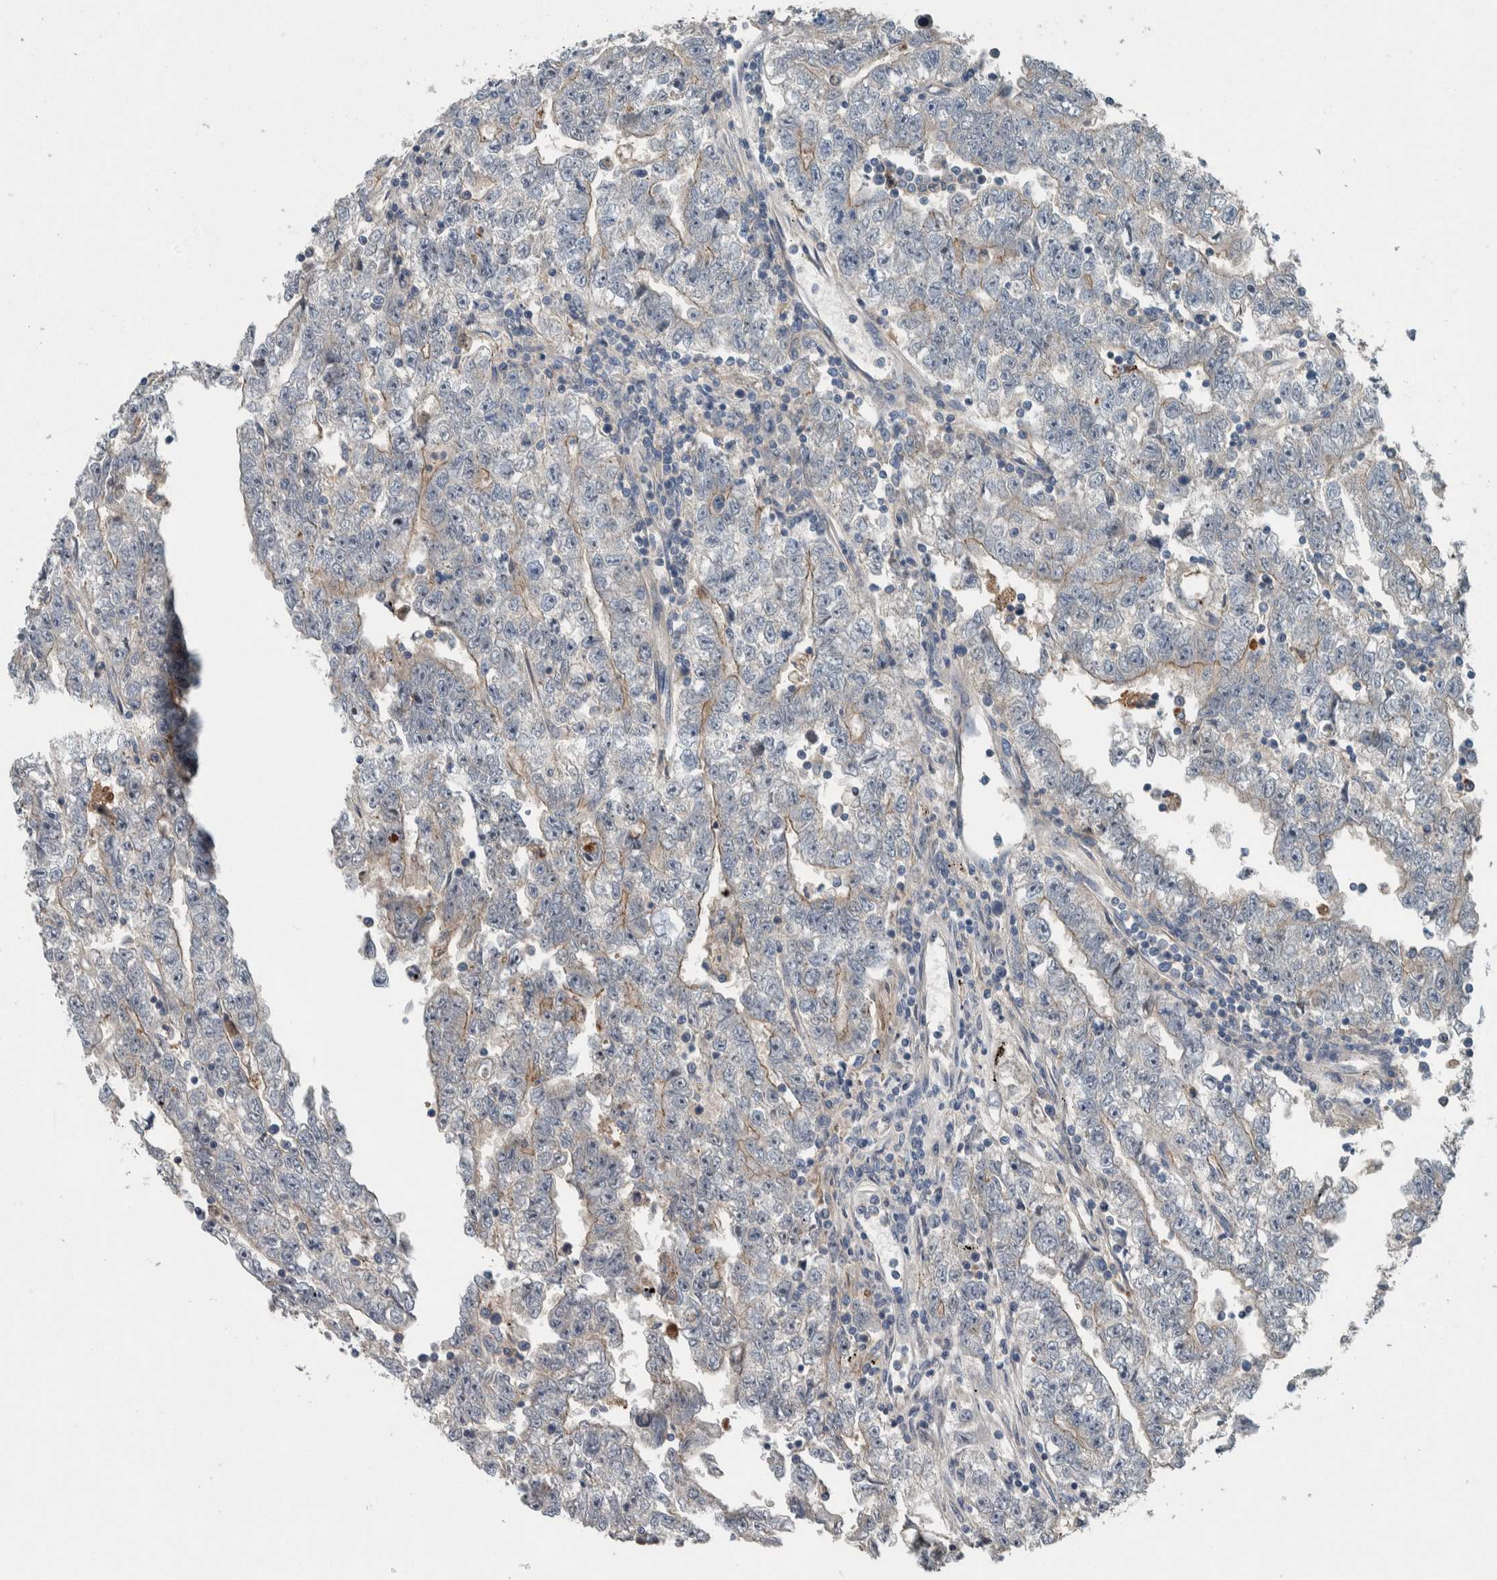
{"staining": {"intensity": "moderate", "quantity": "25%-75%", "location": "cytoplasmic/membranous"}, "tissue": "testis cancer", "cell_type": "Tumor cells", "image_type": "cancer", "snomed": [{"axis": "morphology", "description": "Carcinoma, Embryonal, NOS"}, {"axis": "topography", "description": "Testis"}], "caption": "Human testis cancer stained for a protein (brown) reveals moderate cytoplasmic/membranous positive positivity in approximately 25%-75% of tumor cells.", "gene": "SERPINC1", "patient": {"sex": "male", "age": 25}}